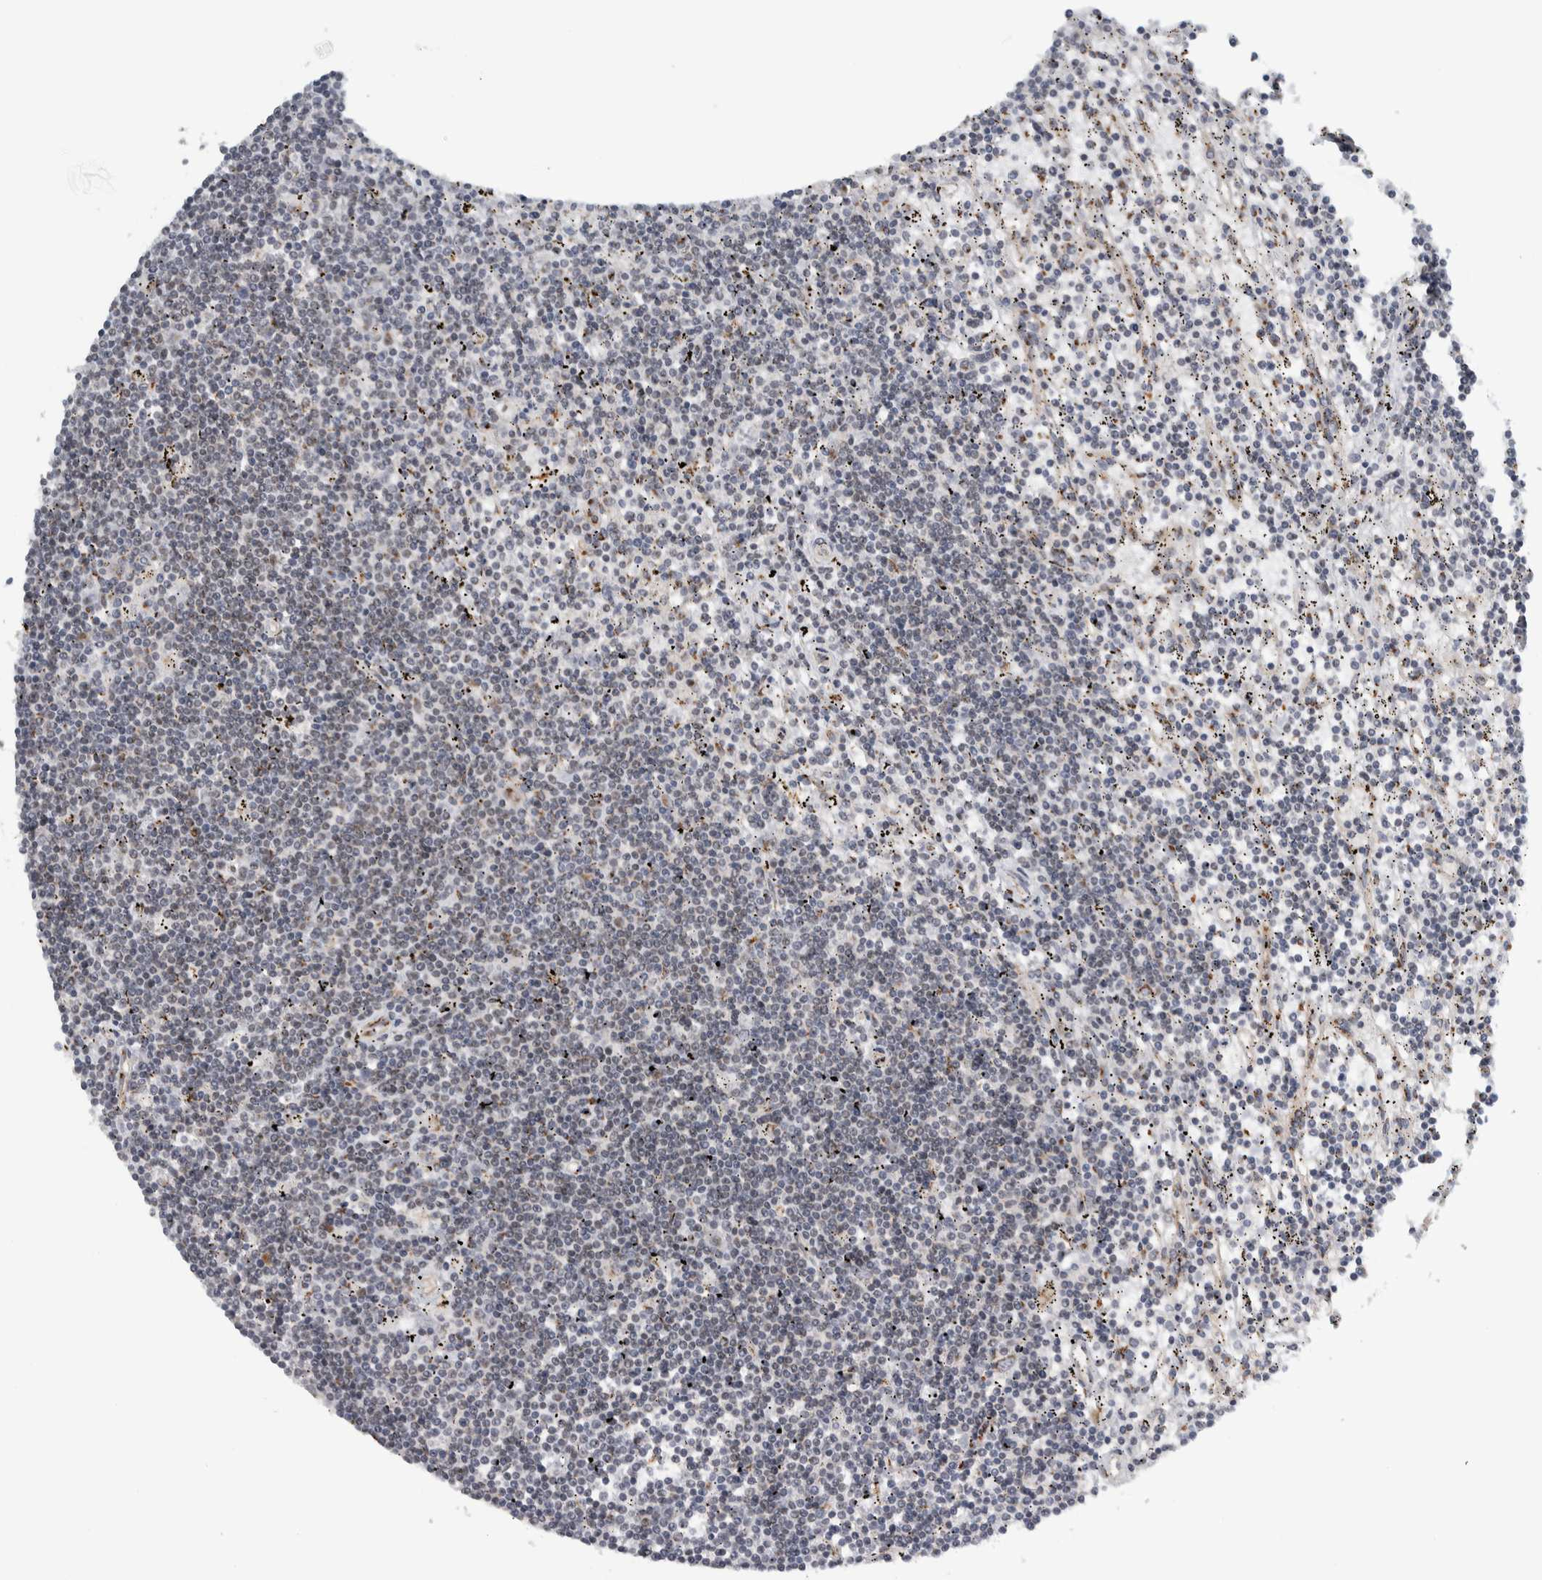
{"staining": {"intensity": "negative", "quantity": "none", "location": "none"}, "tissue": "lymphoma", "cell_type": "Tumor cells", "image_type": "cancer", "snomed": [{"axis": "morphology", "description": "Malignant lymphoma, non-Hodgkin's type, Low grade"}, {"axis": "topography", "description": "Spleen"}], "caption": "A histopathology image of lymphoma stained for a protein demonstrates no brown staining in tumor cells.", "gene": "ZMYND8", "patient": {"sex": "male", "age": 76}}